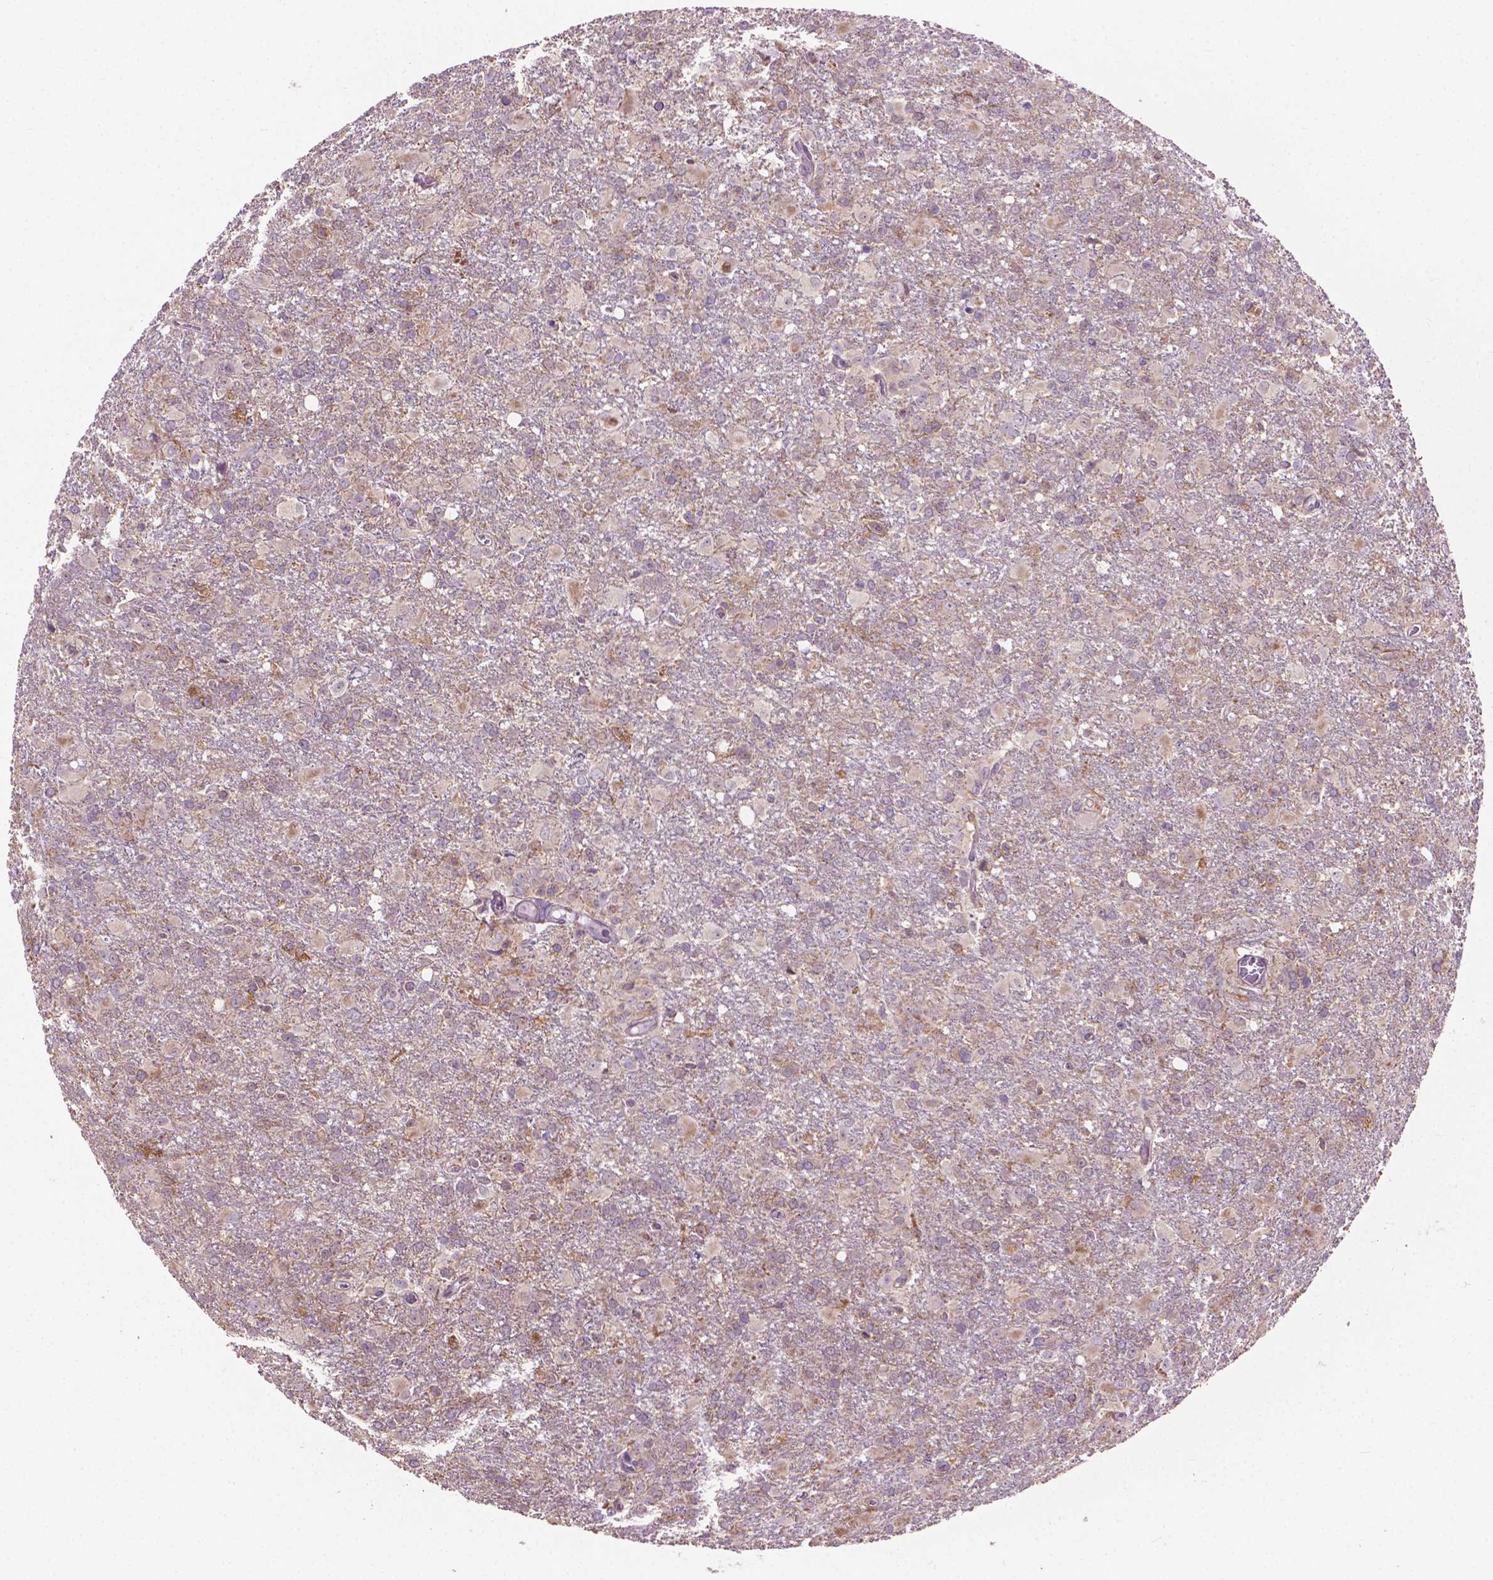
{"staining": {"intensity": "weak", "quantity": "<25%", "location": "cytoplasmic/membranous"}, "tissue": "glioma", "cell_type": "Tumor cells", "image_type": "cancer", "snomed": [{"axis": "morphology", "description": "Glioma, malignant, High grade"}, {"axis": "topography", "description": "Brain"}], "caption": "An image of glioma stained for a protein reveals no brown staining in tumor cells. (DAB (3,3'-diaminobenzidine) immunohistochemistry (IHC) with hematoxylin counter stain).", "gene": "MZT1", "patient": {"sex": "male", "age": 68}}